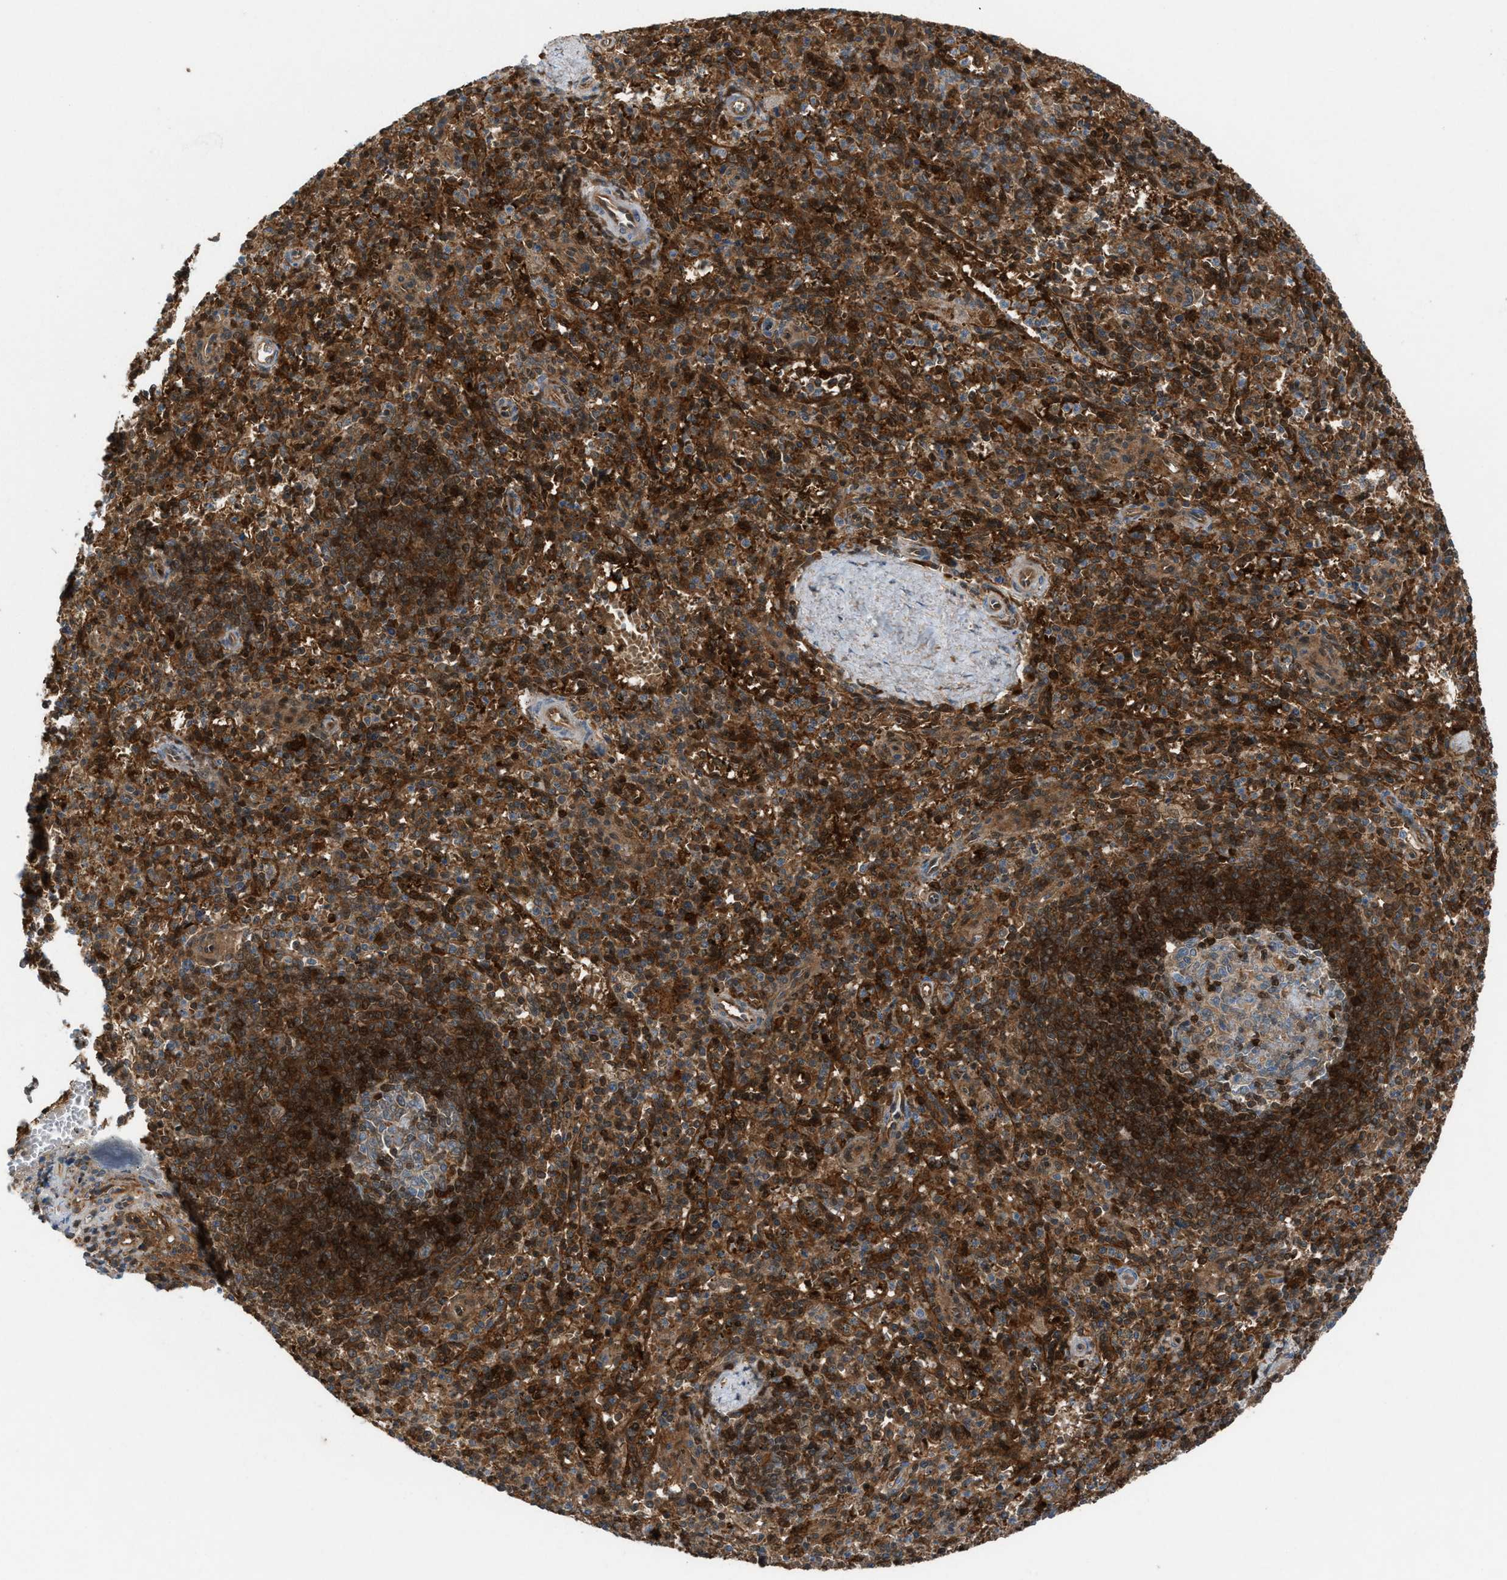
{"staining": {"intensity": "moderate", "quantity": ">75%", "location": "cytoplasmic/membranous"}, "tissue": "spleen", "cell_type": "Cells in red pulp", "image_type": "normal", "snomed": [{"axis": "morphology", "description": "Normal tissue, NOS"}, {"axis": "topography", "description": "Spleen"}], "caption": "High-power microscopy captured an IHC image of benign spleen, revealing moderate cytoplasmic/membranous staining in about >75% of cells in red pulp.", "gene": "TPK1", "patient": {"sex": "male", "age": 72}}